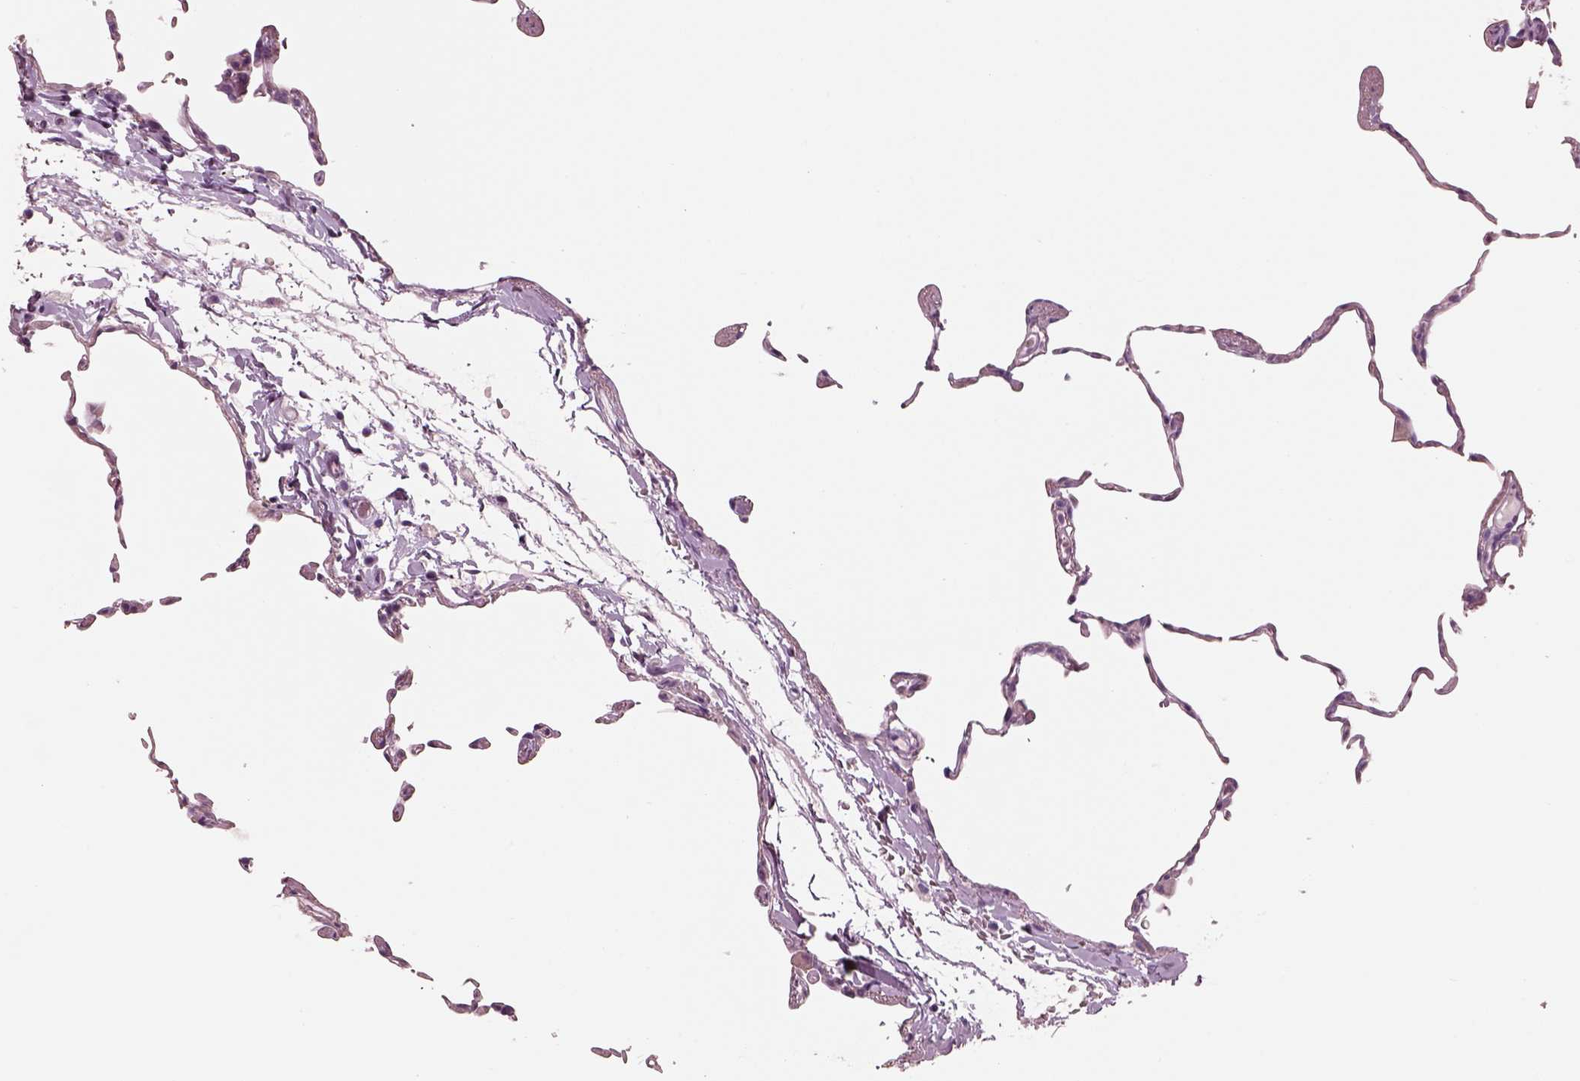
{"staining": {"intensity": "negative", "quantity": "none", "location": "none"}, "tissue": "lung", "cell_type": "Alveolar cells", "image_type": "normal", "snomed": [{"axis": "morphology", "description": "Normal tissue, NOS"}, {"axis": "topography", "description": "Lung"}], "caption": "IHC of benign human lung demonstrates no staining in alveolar cells. Nuclei are stained in blue.", "gene": "PNOC", "patient": {"sex": "female", "age": 57}}